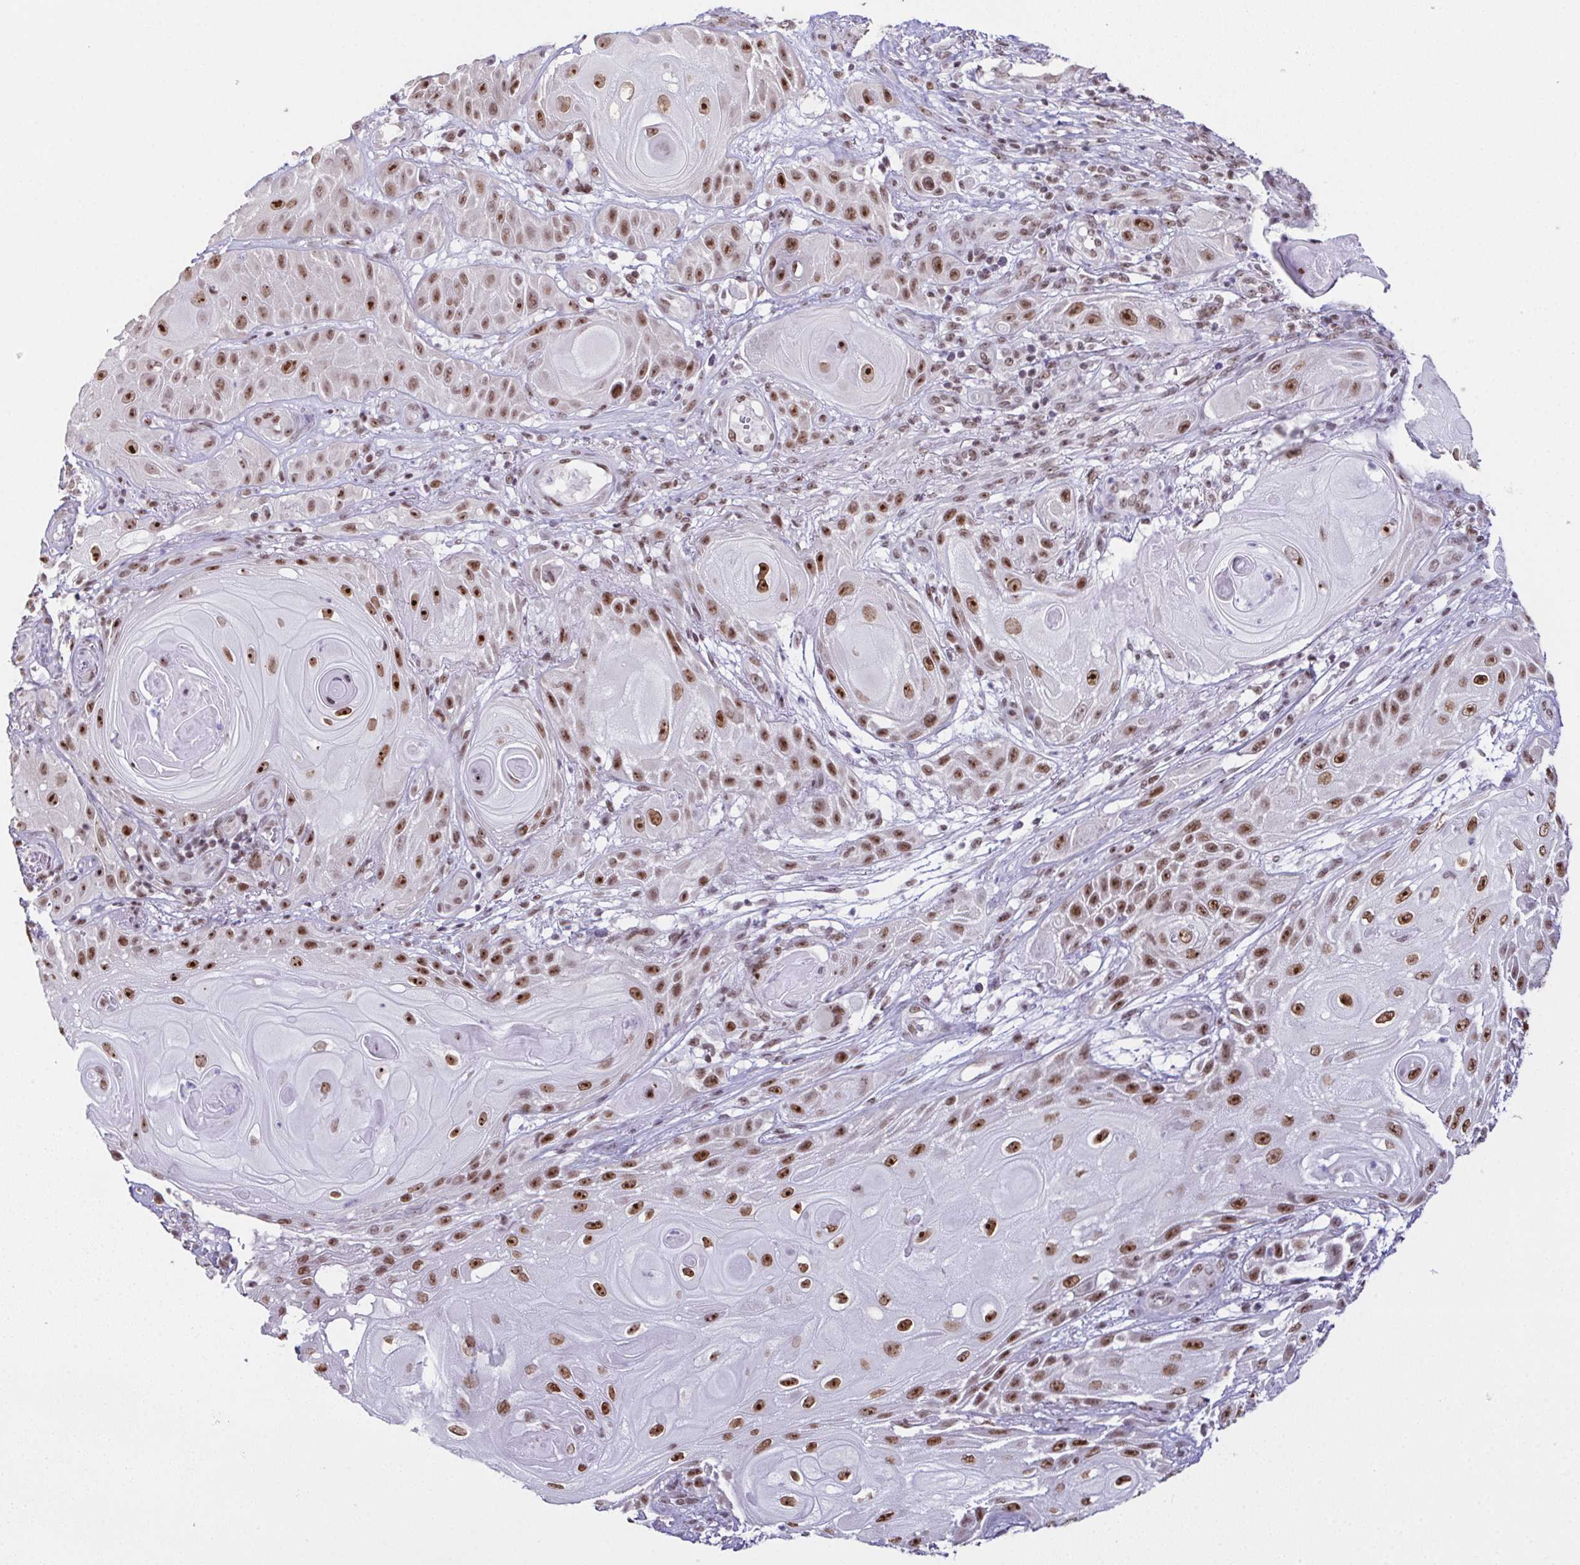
{"staining": {"intensity": "moderate", "quantity": ">75%", "location": "nuclear"}, "tissue": "skin cancer", "cell_type": "Tumor cells", "image_type": "cancer", "snomed": [{"axis": "morphology", "description": "Squamous cell carcinoma, NOS"}, {"axis": "topography", "description": "Skin"}], "caption": "Immunohistochemical staining of human skin squamous cell carcinoma displays medium levels of moderate nuclear protein positivity in approximately >75% of tumor cells. (IHC, brightfield microscopy, high magnification).", "gene": "ZNF800", "patient": {"sex": "male", "age": 62}}